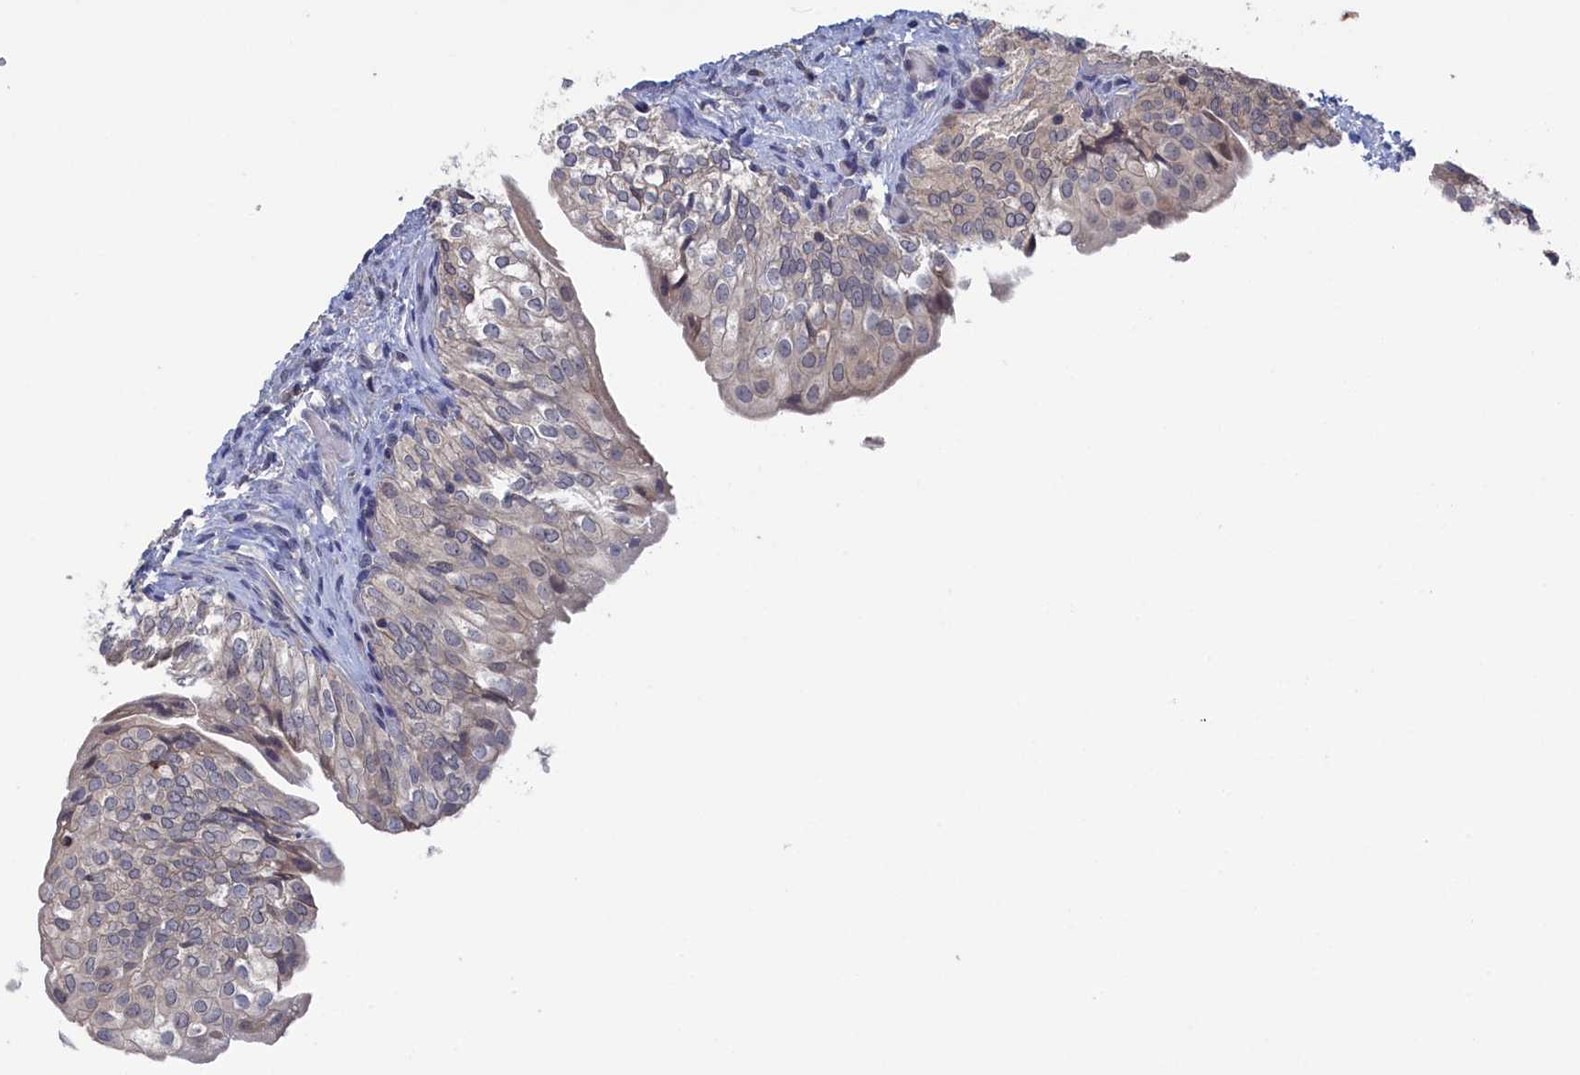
{"staining": {"intensity": "negative", "quantity": "none", "location": "none"}, "tissue": "urinary bladder", "cell_type": "Urothelial cells", "image_type": "normal", "snomed": [{"axis": "morphology", "description": "Normal tissue, NOS"}, {"axis": "topography", "description": "Urinary bladder"}], "caption": "Immunohistochemical staining of benign urinary bladder demonstrates no significant staining in urothelial cells.", "gene": "NUTF2", "patient": {"sex": "male", "age": 55}}